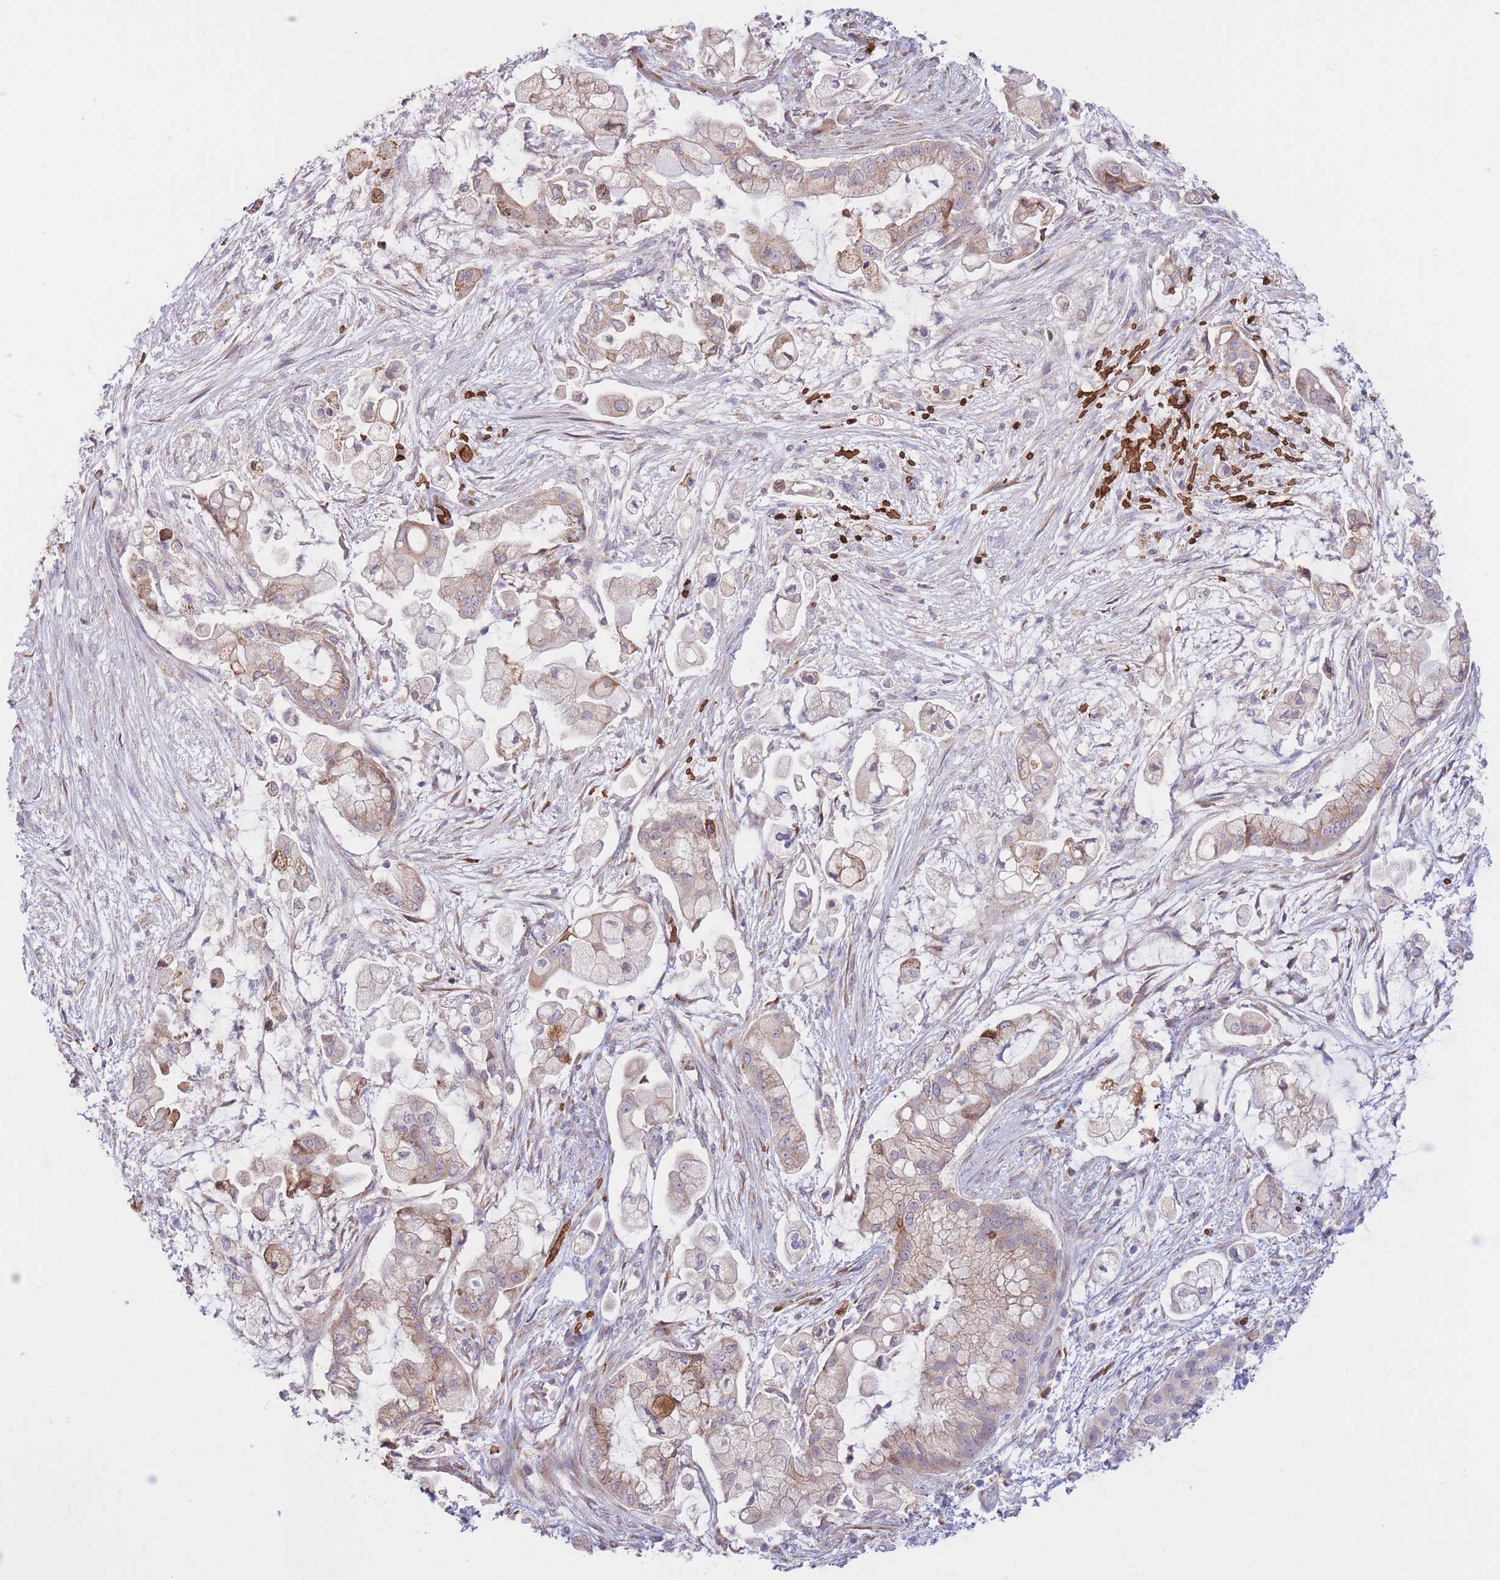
{"staining": {"intensity": "weak", "quantity": "25%-75%", "location": "cytoplasmic/membranous"}, "tissue": "pancreatic cancer", "cell_type": "Tumor cells", "image_type": "cancer", "snomed": [{"axis": "morphology", "description": "Adenocarcinoma, NOS"}, {"axis": "topography", "description": "Pancreas"}], "caption": "This photomicrograph displays pancreatic cancer (adenocarcinoma) stained with immunohistochemistry (IHC) to label a protein in brown. The cytoplasmic/membranous of tumor cells show weak positivity for the protein. Nuclei are counter-stained blue.", "gene": "ATP10D", "patient": {"sex": "female", "age": 69}}